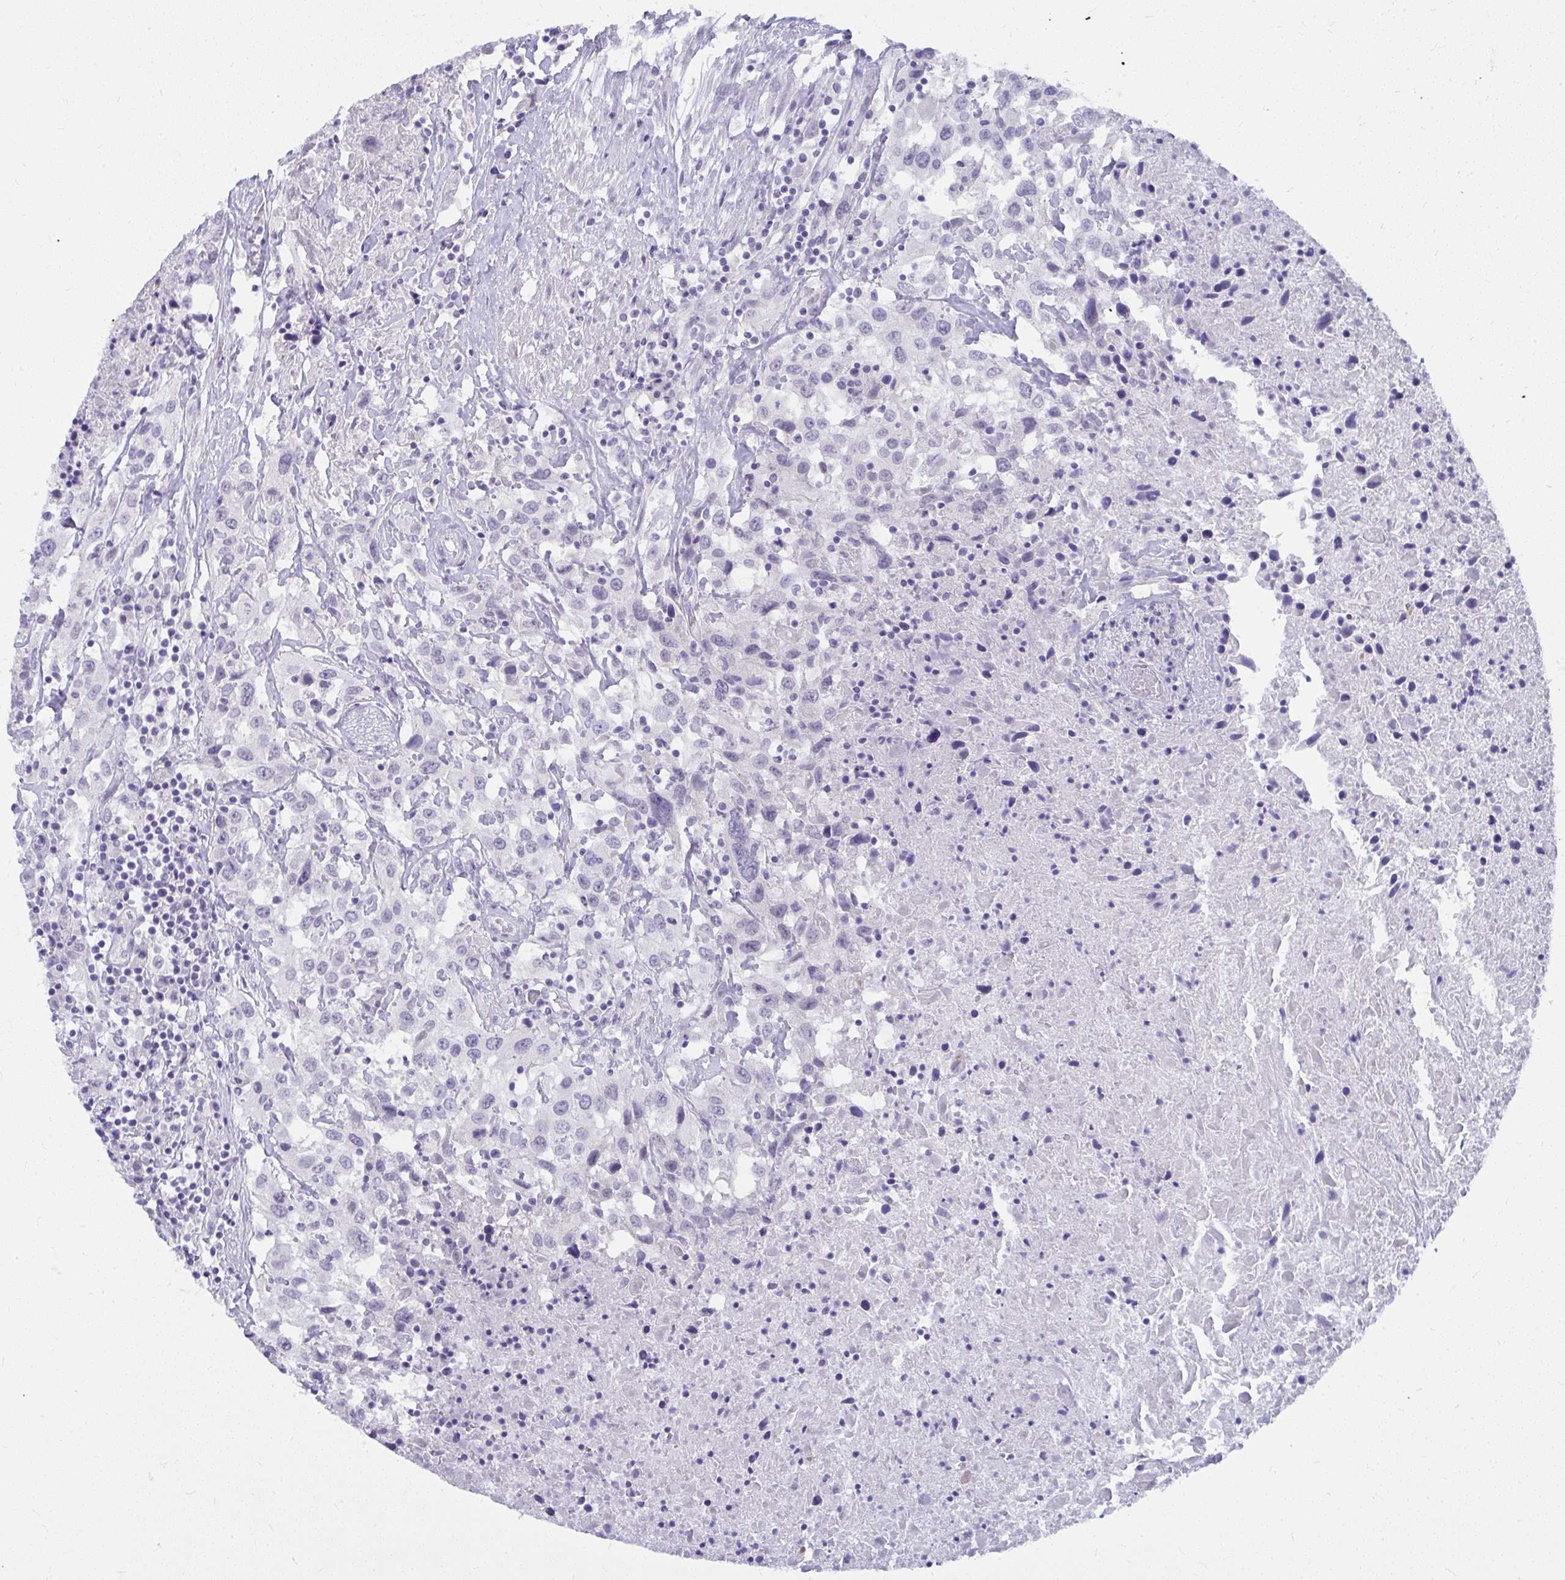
{"staining": {"intensity": "negative", "quantity": "none", "location": "none"}, "tissue": "urothelial cancer", "cell_type": "Tumor cells", "image_type": "cancer", "snomed": [{"axis": "morphology", "description": "Urothelial carcinoma, High grade"}, {"axis": "topography", "description": "Urinary bladder"}], "caption": "Tumor cells show no significant expression in high-grade urothelial carcinoma.", "gene": "UGT3A2", "patient": {"sex": "male", "age": 61}}